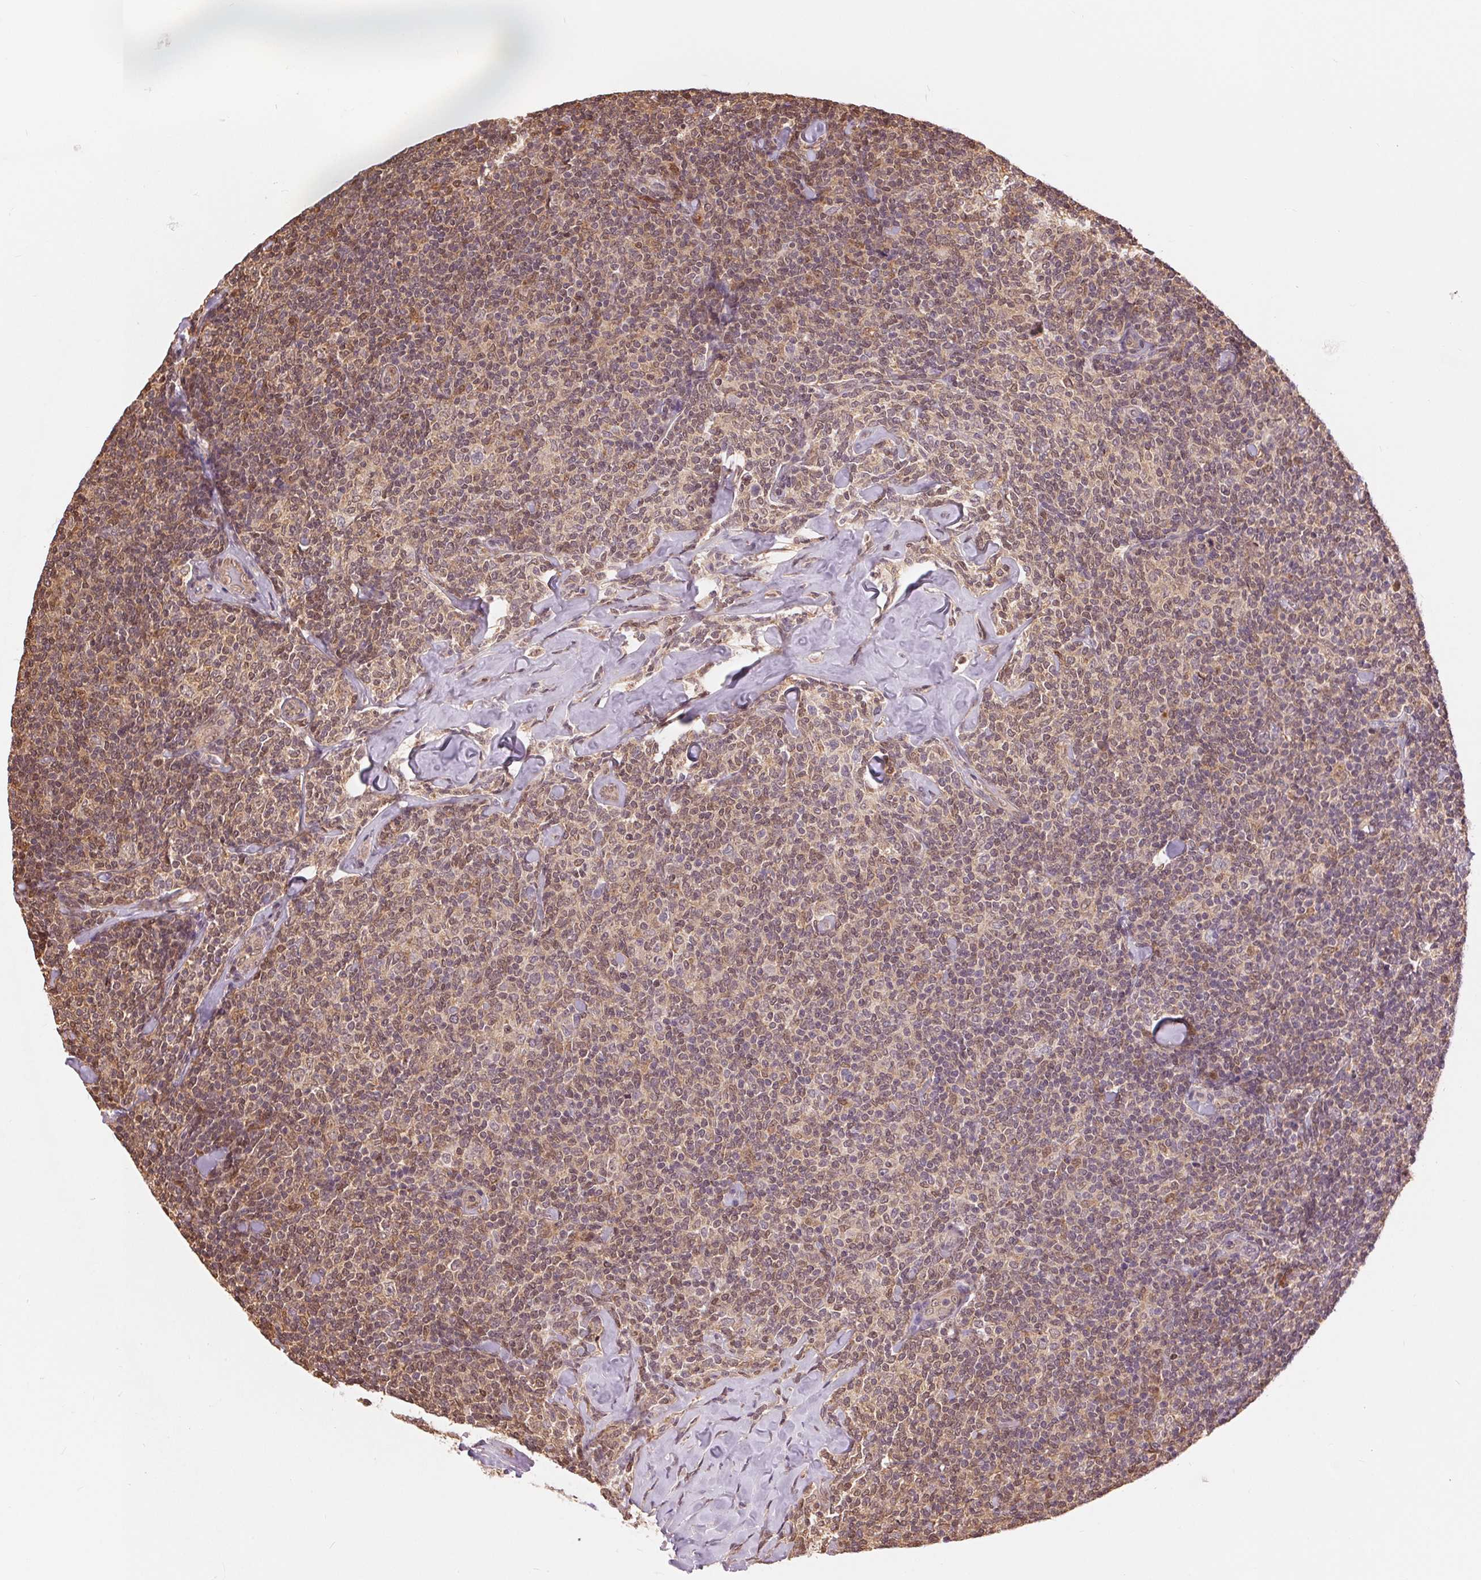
{"staining": {"intensity": "weak", "quantity": ">75%", "location": "nuclear"}, "tissue": "lymphoma", "cell_type": "Tumor cells", "image_type": "cancer", "snomed": [{"axis": "morphology", "description": "Malignant lymphoma, non-Hodgkin's type, Low grade"}, {"axis": "topography", "description": "Lymph node"}], "caption": "Weak nuclear protein staining is appreciated in about >75% of tumor cells in lymphoma.", "gene": "TMEM273", "patient": {"sex": "female", "age": 56}}